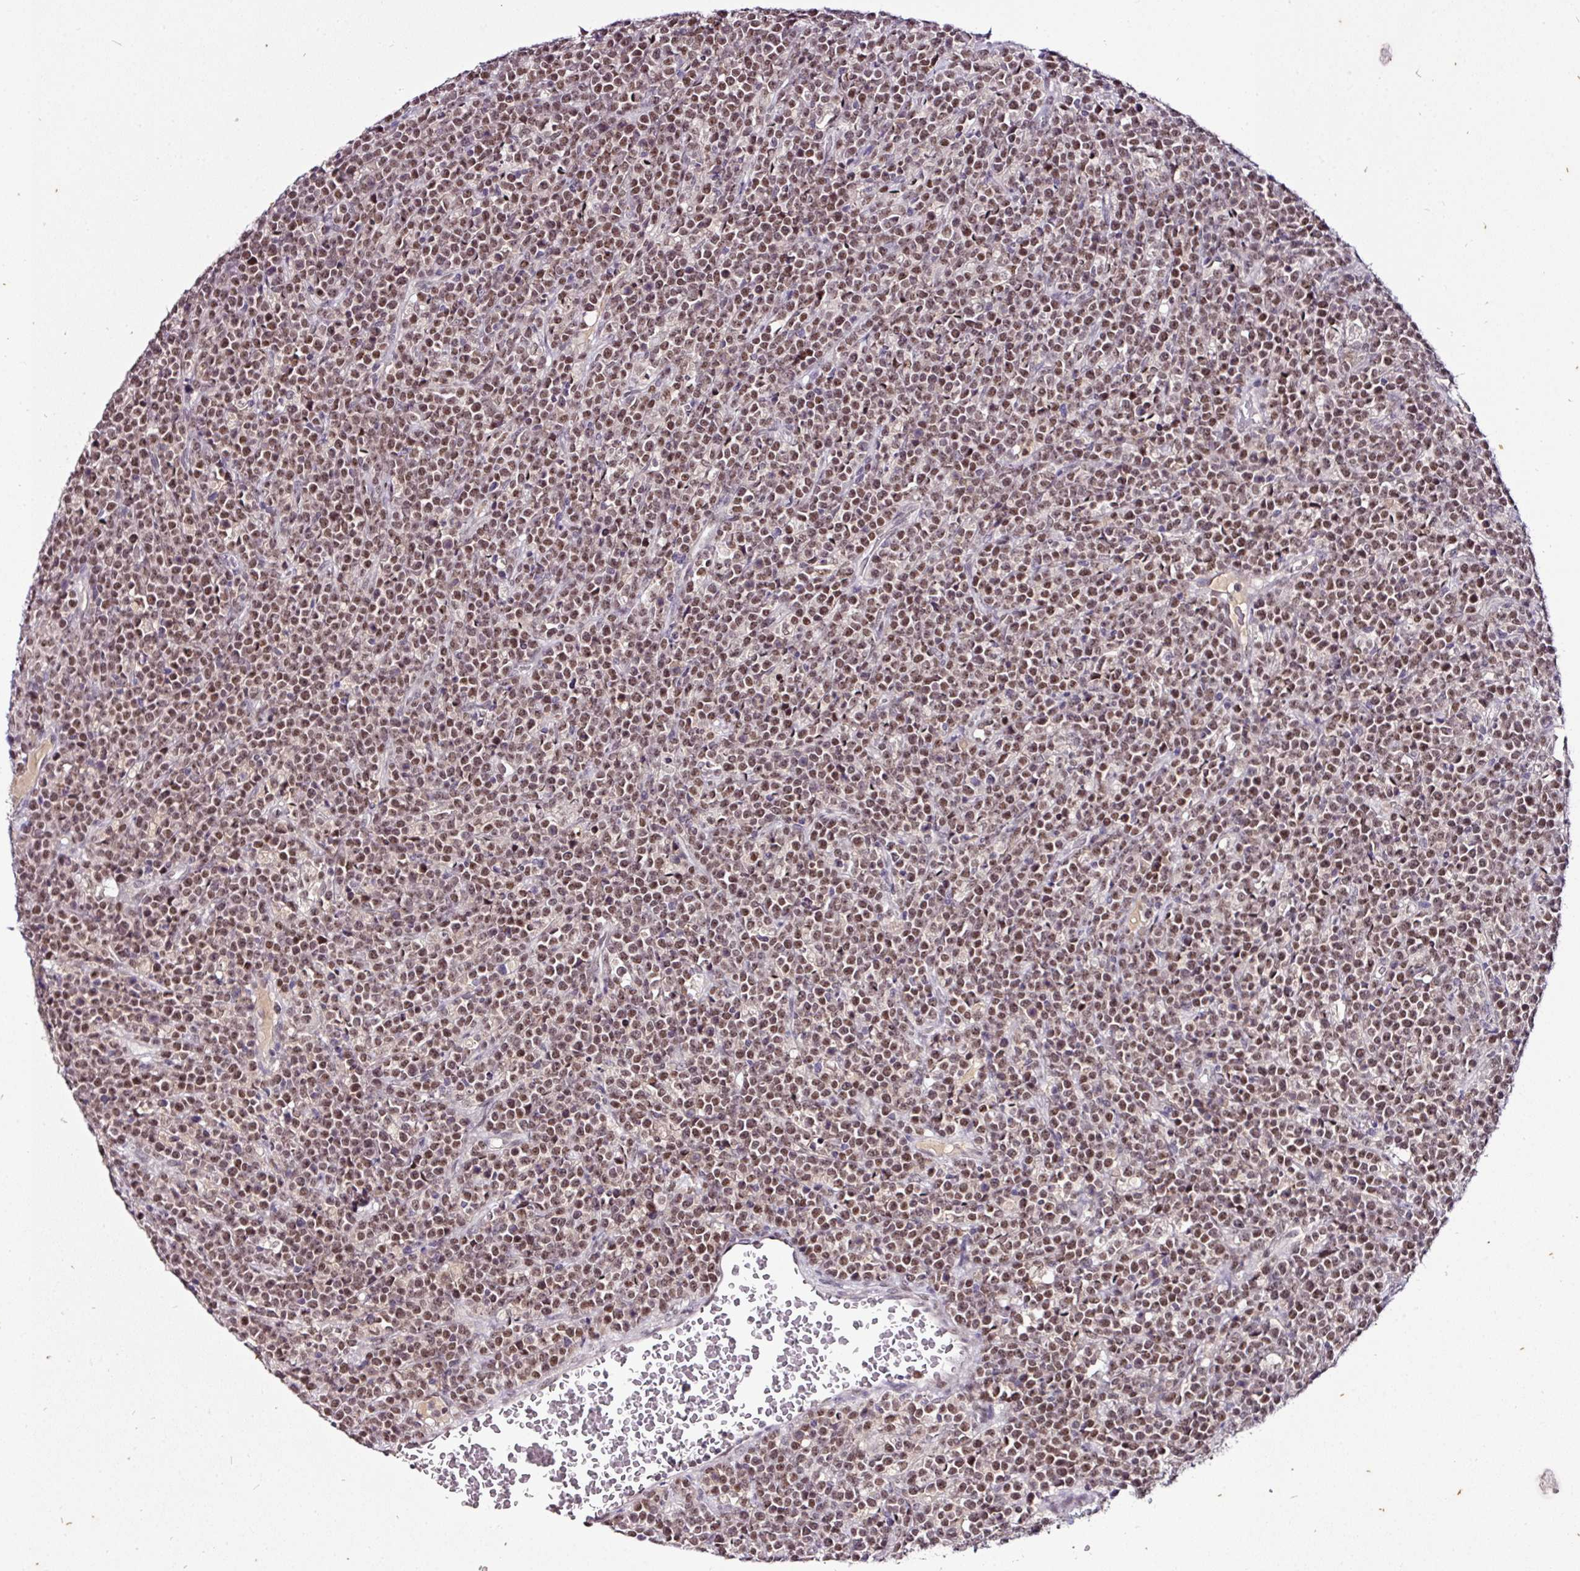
{"staining": {"intensity": "moderate", "quantity": "25%-75%", "location": "nuclear"}, "tissue": "lymphoma", "cell_type": "Tumor cells", "image_type": "cancer", "snomed": [{"axis": "morphology", "description": "Malignant lymphoma, non-Hodgkin's type, High grade"}, {"axis": "topography", "description": "Ovary"}], "caption": "A medium amount of moderate nuclear positivity is present in about 25%-75% of tumor cells in lymphoma tissue.", "gene": "KLF16", "patient": {"sex": "female", "age": 56}}